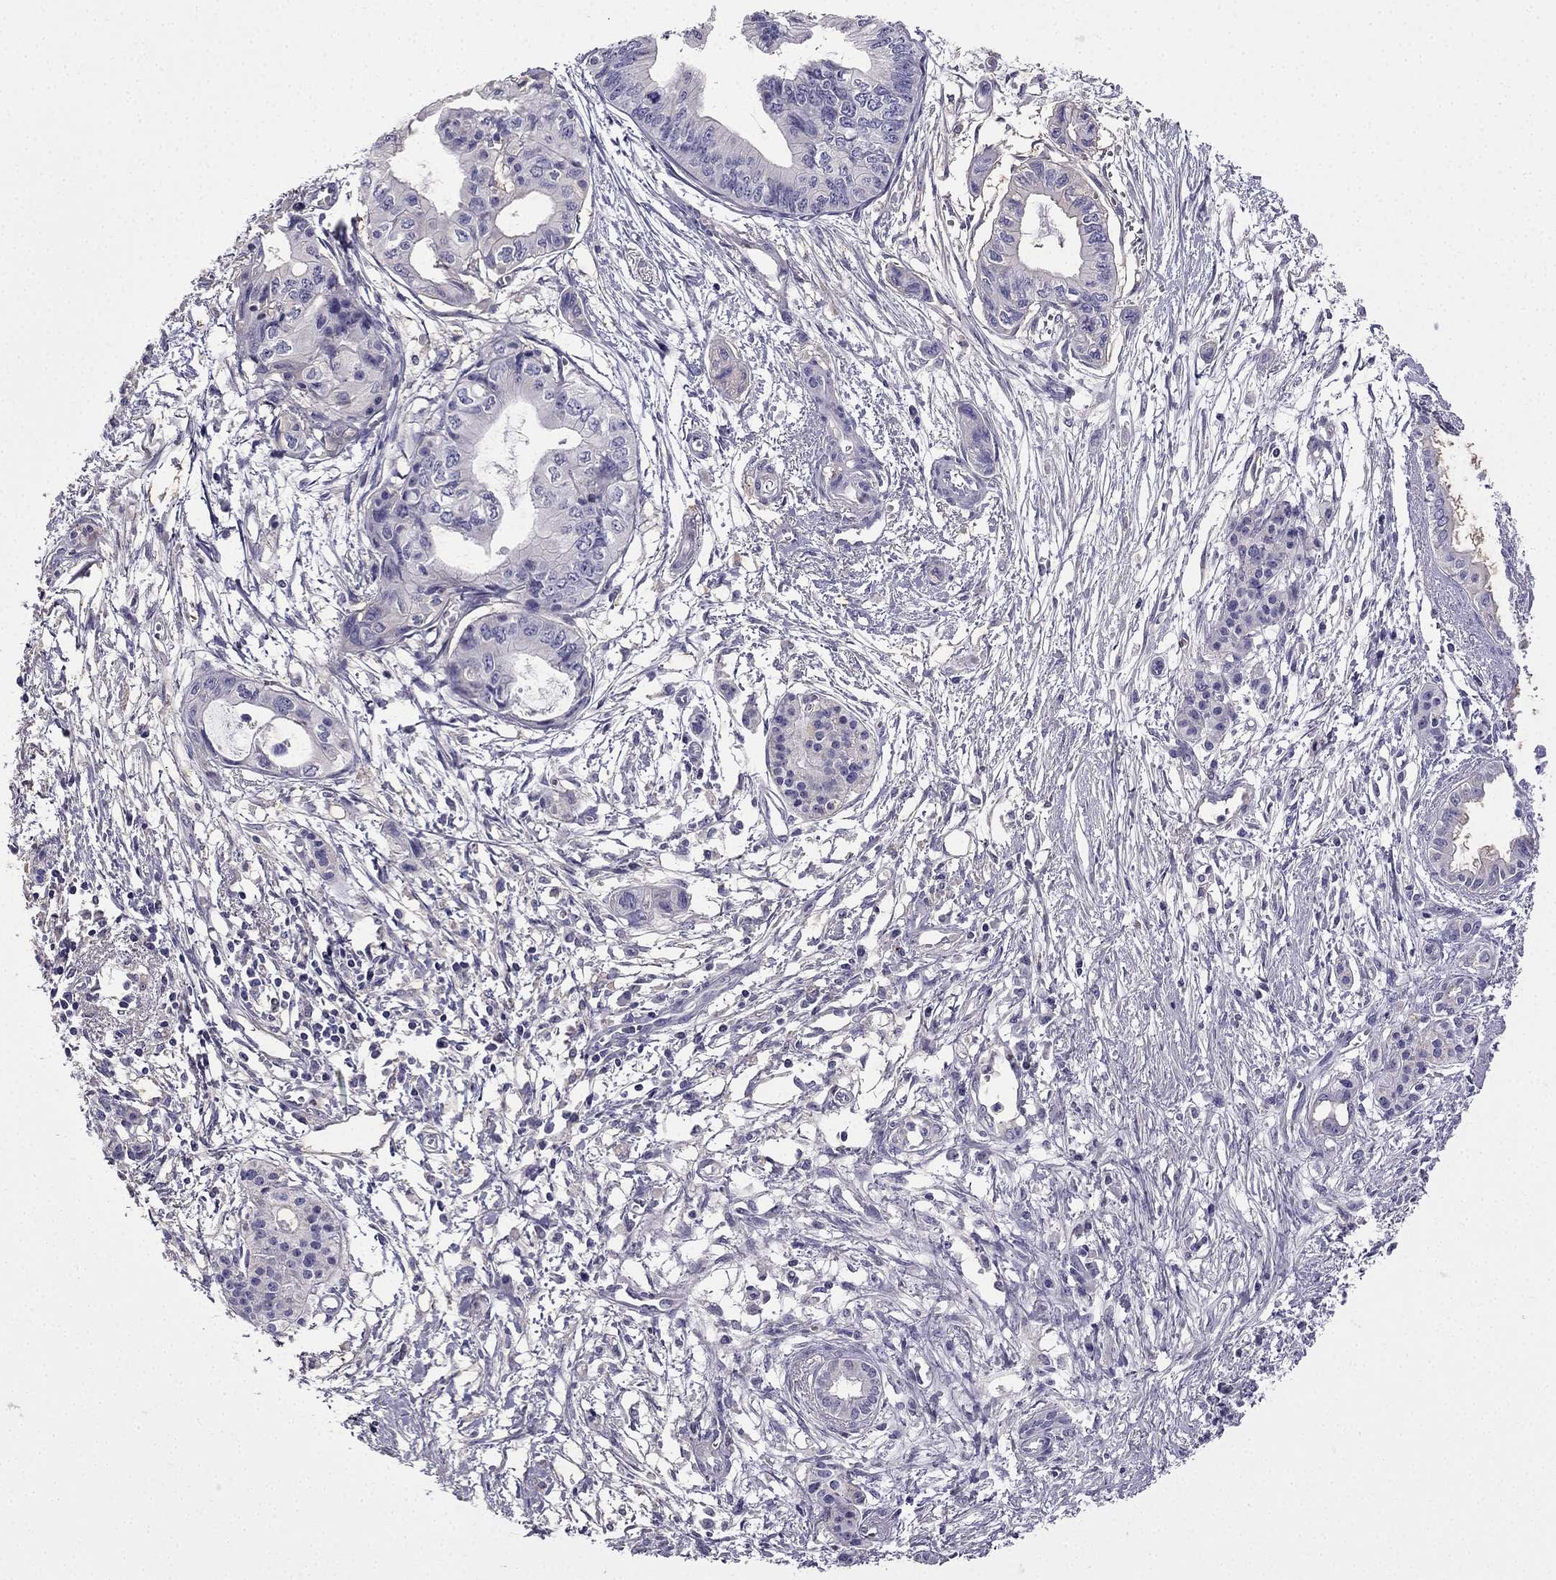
{"staining": {"intensity": "negative", "quantity": "none", "location": "none"}, "tissue": "pancreatic cancer", "cell_type": "Tumor cells", "image_type": "cancer", "snomed": [{"axis": "morphology", "description": "Adenocarcinoma, NOS"}, {"axis": "topography", "description": "Pancreas"}], "caption": "DAB immunohistochemical staining of adenocarcinoma (pancreatic) exhibits no significant expression in tumor cells.", "gene": "SLC6A2", "patient": {"sex": "female", "age": 76}}